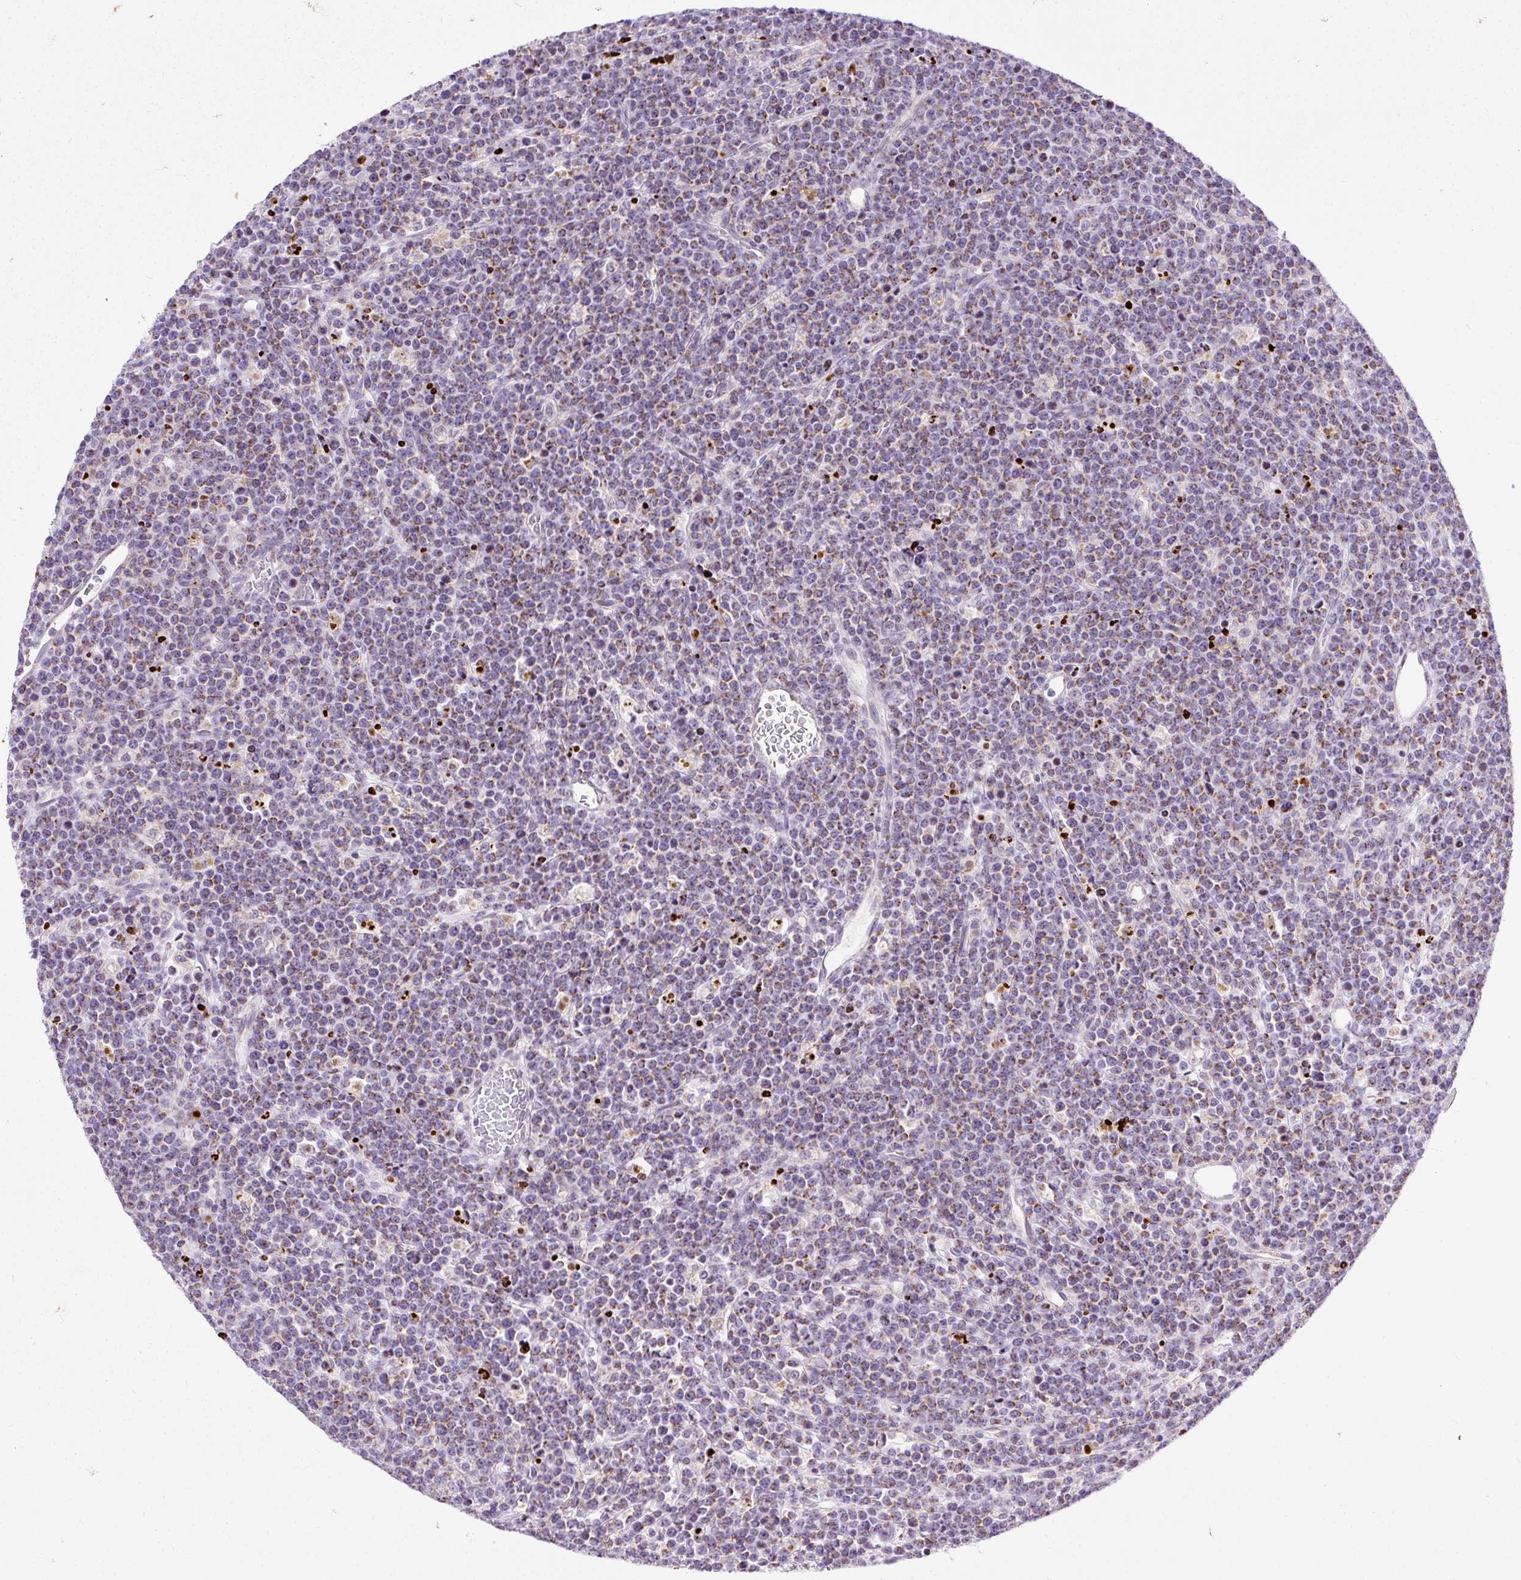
{"staining": {"intensity": "moderate", "quantity": "25%-75%", "location": "cytoplasmic/membranous"}, "tissue": "lymphoma", "cell_type": "Tumor cells", "image_type": "cancer", "snomed": [{"axis": "morphology", "description": "Malignant lymphoma, non-Hodgkin's type, High grade"}, {"axis": "topography", "description": "Ovary"}], "caption": "High-grade malignant lymphoma, non-Hodgkin's type stained for a protein (brown) displays moderate cytoplasmic/membranous positive expression in about 25%-75% of tumor cells.", "gene": "FMC1", "patient": {"sex": "female", "age": 56}}